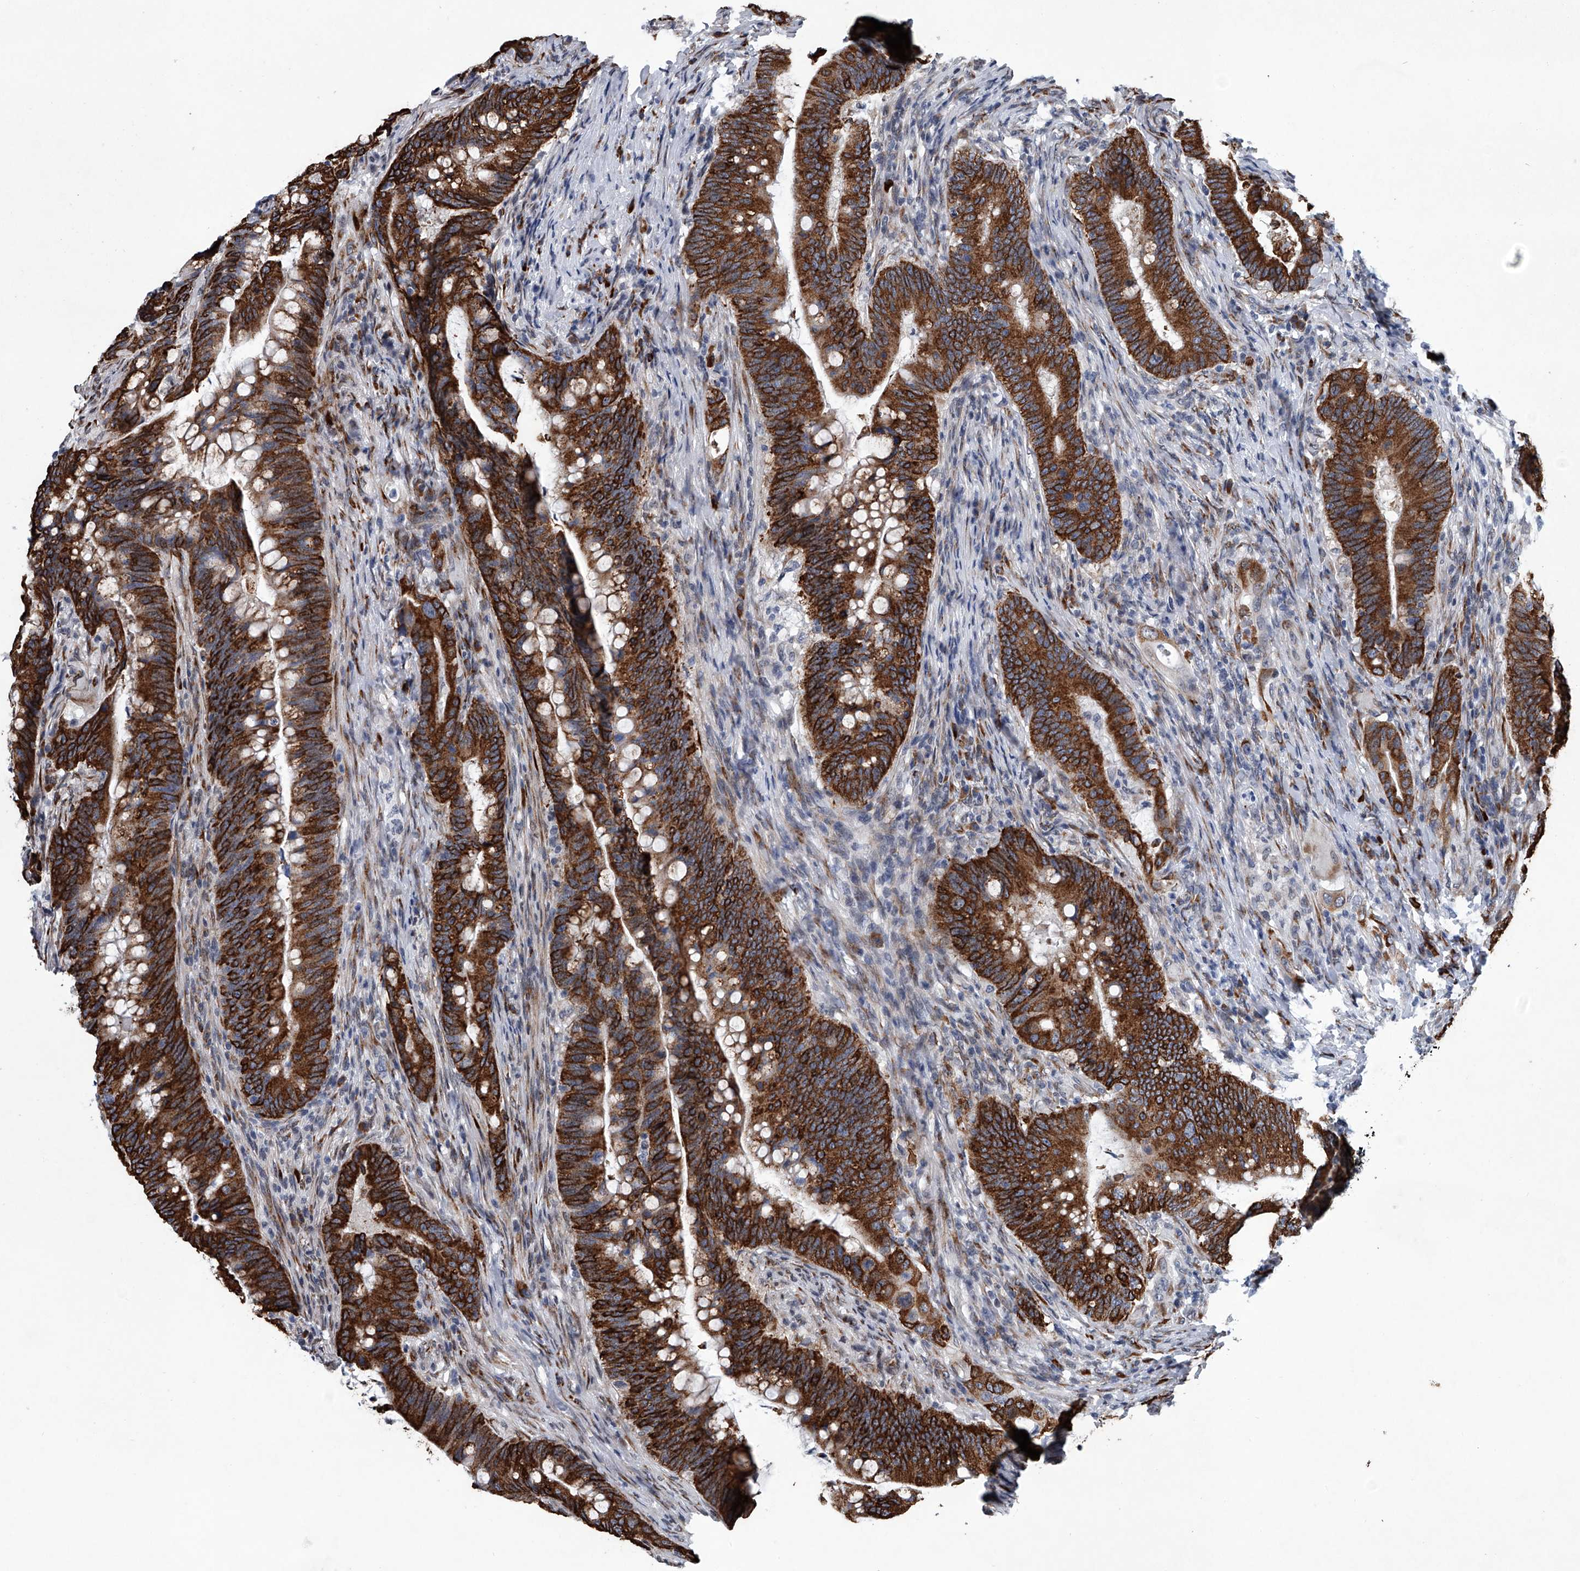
{"staining": {"intensity": "strong", "quantity": ">75%", "location": "cytoplasmic/membranous"}, "tissue": "colorectal cancer", "cell_type": "Tumor cells", "image_type": "cancer", "snomed": [{"axis": "morphology", "description": "Adenocarcinoma, NOS"}, {"axis": "topography", "description": "Colon"}], "caption": "Protein expression analysis of adenocarcinoma (colorectal) shows strong cytoplasmic/membranous expression in about >75% of tumor cells.", "gene": "PPP2R5D", "patient": {"sex": "female", "age": 66}}